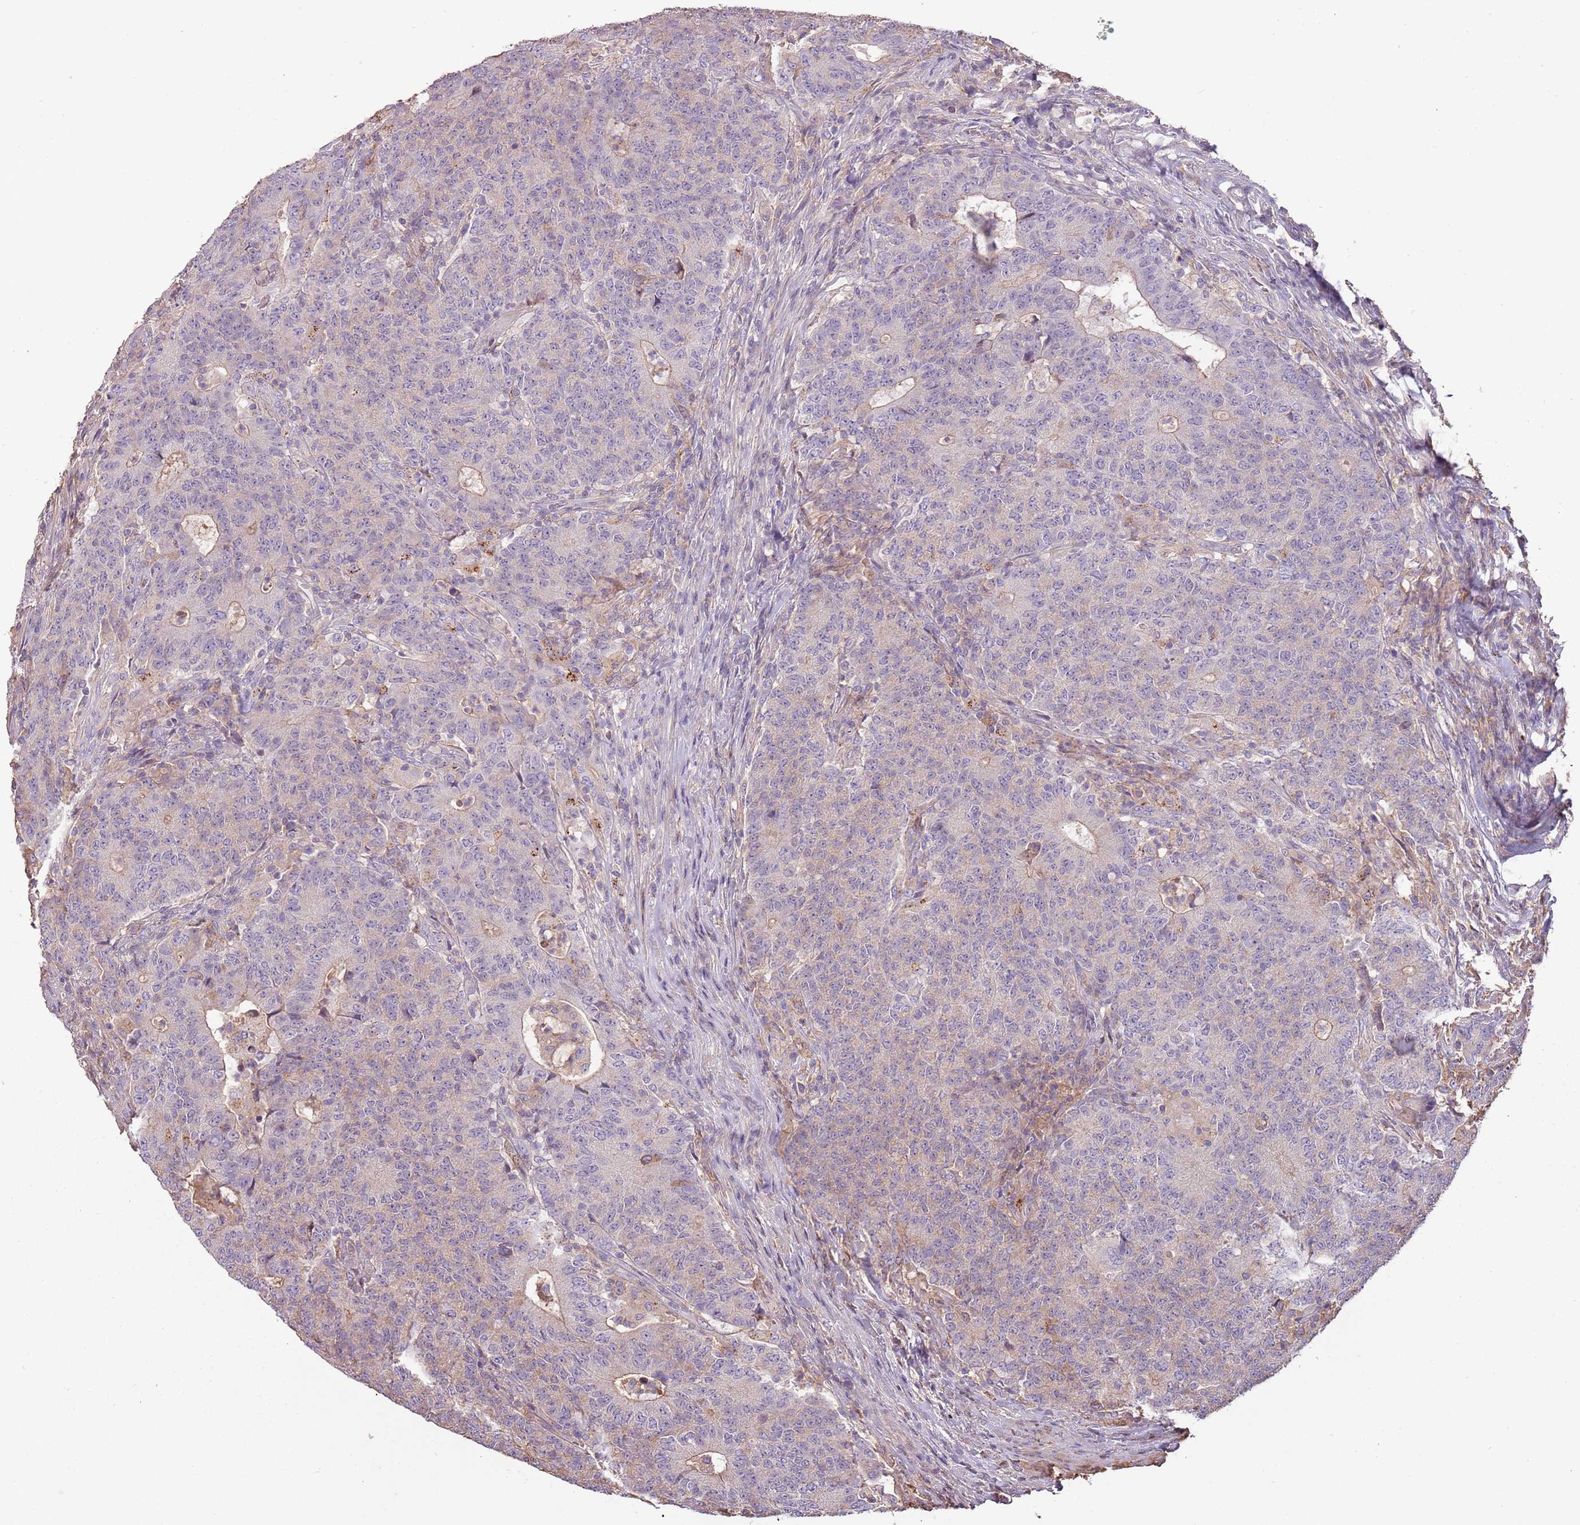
{"staining": {"intensity": "weak", "quantity": "<25%", "location": "cytoplasmic/membranous"}, "tissue": "colorectal cancer", "cell_type": "Tumor cells", "image_type": "cancer", "snomed": [{"axis": "morphology", "description": "Adenocarcinoma, NOS"}, {"axis": "topography", "description": "Colon"}], "caption": "High magnification brightfield microscopy of colorectal adenocarcinoma stained with DAB (3,3'-diaminobenzidine) (brown) and counterstained with hematoxylin (blue): tumor cells show no significant positivity.", "gene": "FECH", "patient": {"sex": "female", "age": 75}}